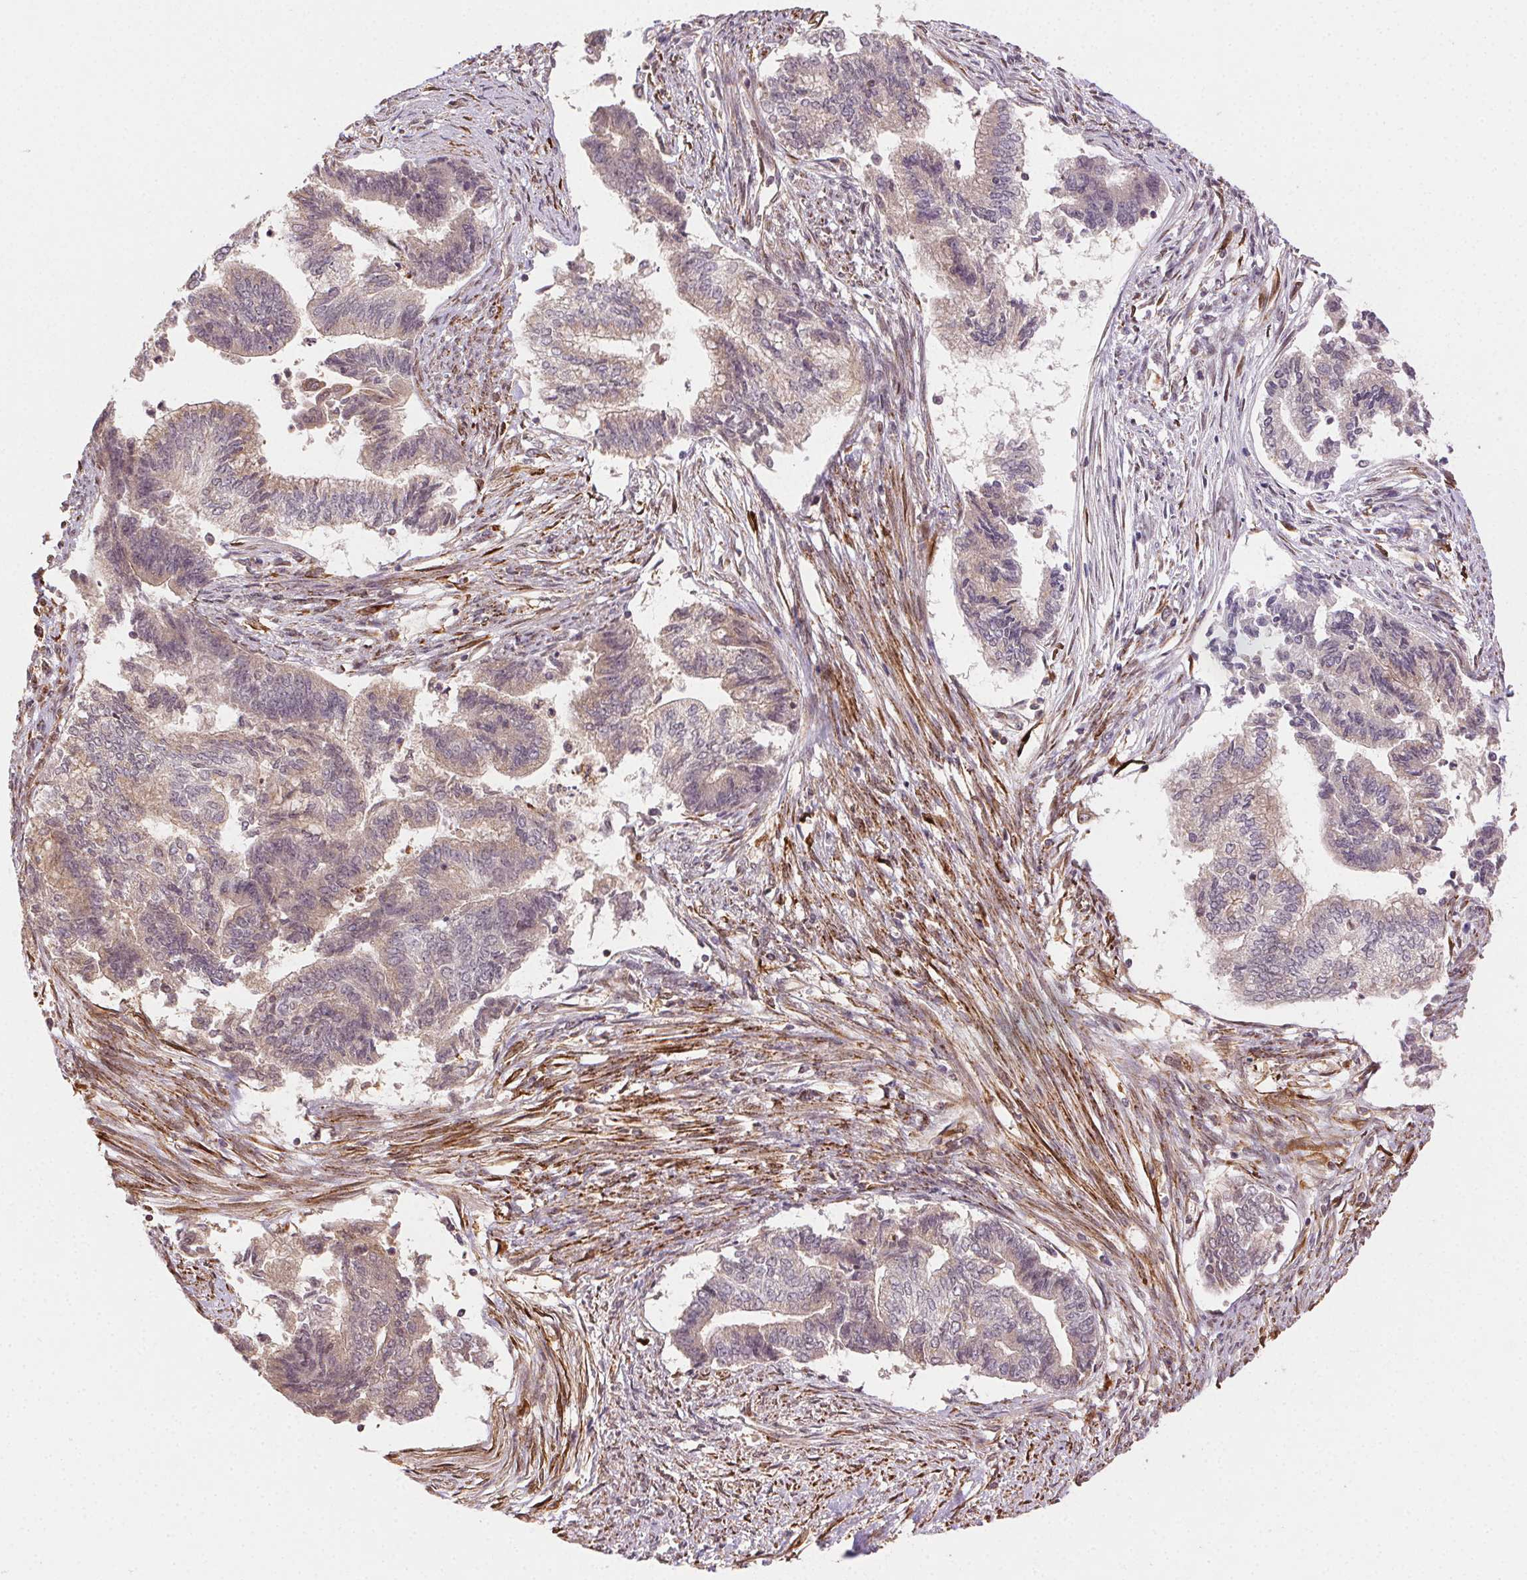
{"staining": {"intensity": "weak", "quantity": "25%-75%", "location": "cytoplasmic/membranous"}, "tissue": "endometrial cancer", "cell_type": "Tumor cells", "image_type": "cancer", "snomed": [{"axis": "morphology", "description": "Adenocarcinoma, NOS"}, {"axis": "topography", "description": "Endometrium"}], "caption": "Human endometrial cancer stained for a protein (brown) shows weak cytoplasmic/membranous positive staining in approximately 25%-75% of tumor cells.", "gene": "KLHL15", "patient": {"sex": "female", "age": 65}}